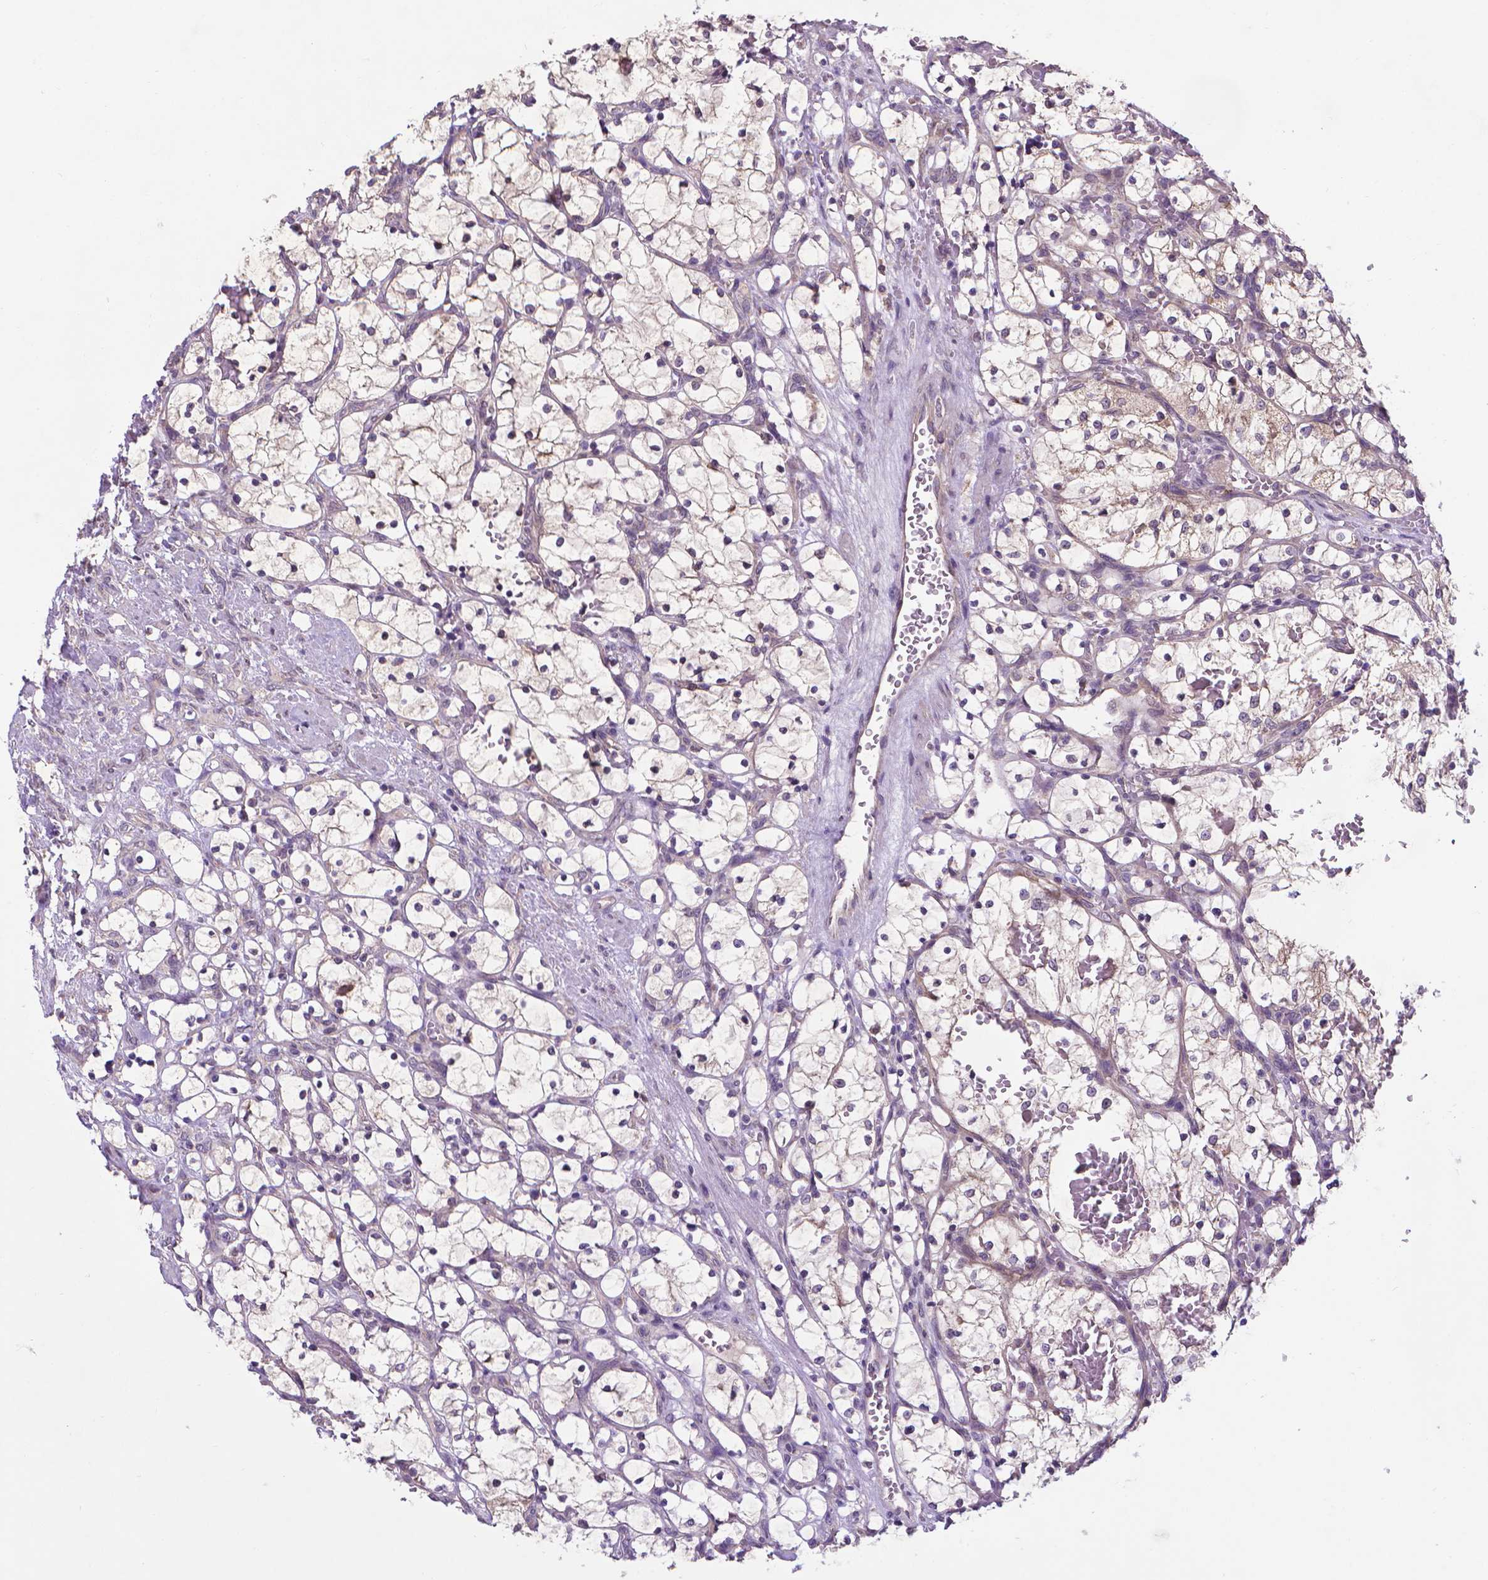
{"staining": {"intensity": "negative", "quantity": "none", "location": "none"}, "tissue": "renal cancer", "cell_type": "Tumor cells", "image_type": "cancer", "snomed": [{"axis": "morphology", "description": "Adenocarcinoma, NOS"}, {"axis": "topography", "description": "Kidney"}], "caption": "High magnification brightfield microscopy of renal cancer stained with DAB (brown) and counterstained with hematoxylin (blue): tumor cells show no significant staining.", "gene": "GPR63", "patient": {"sex": "female", "age": 69}}